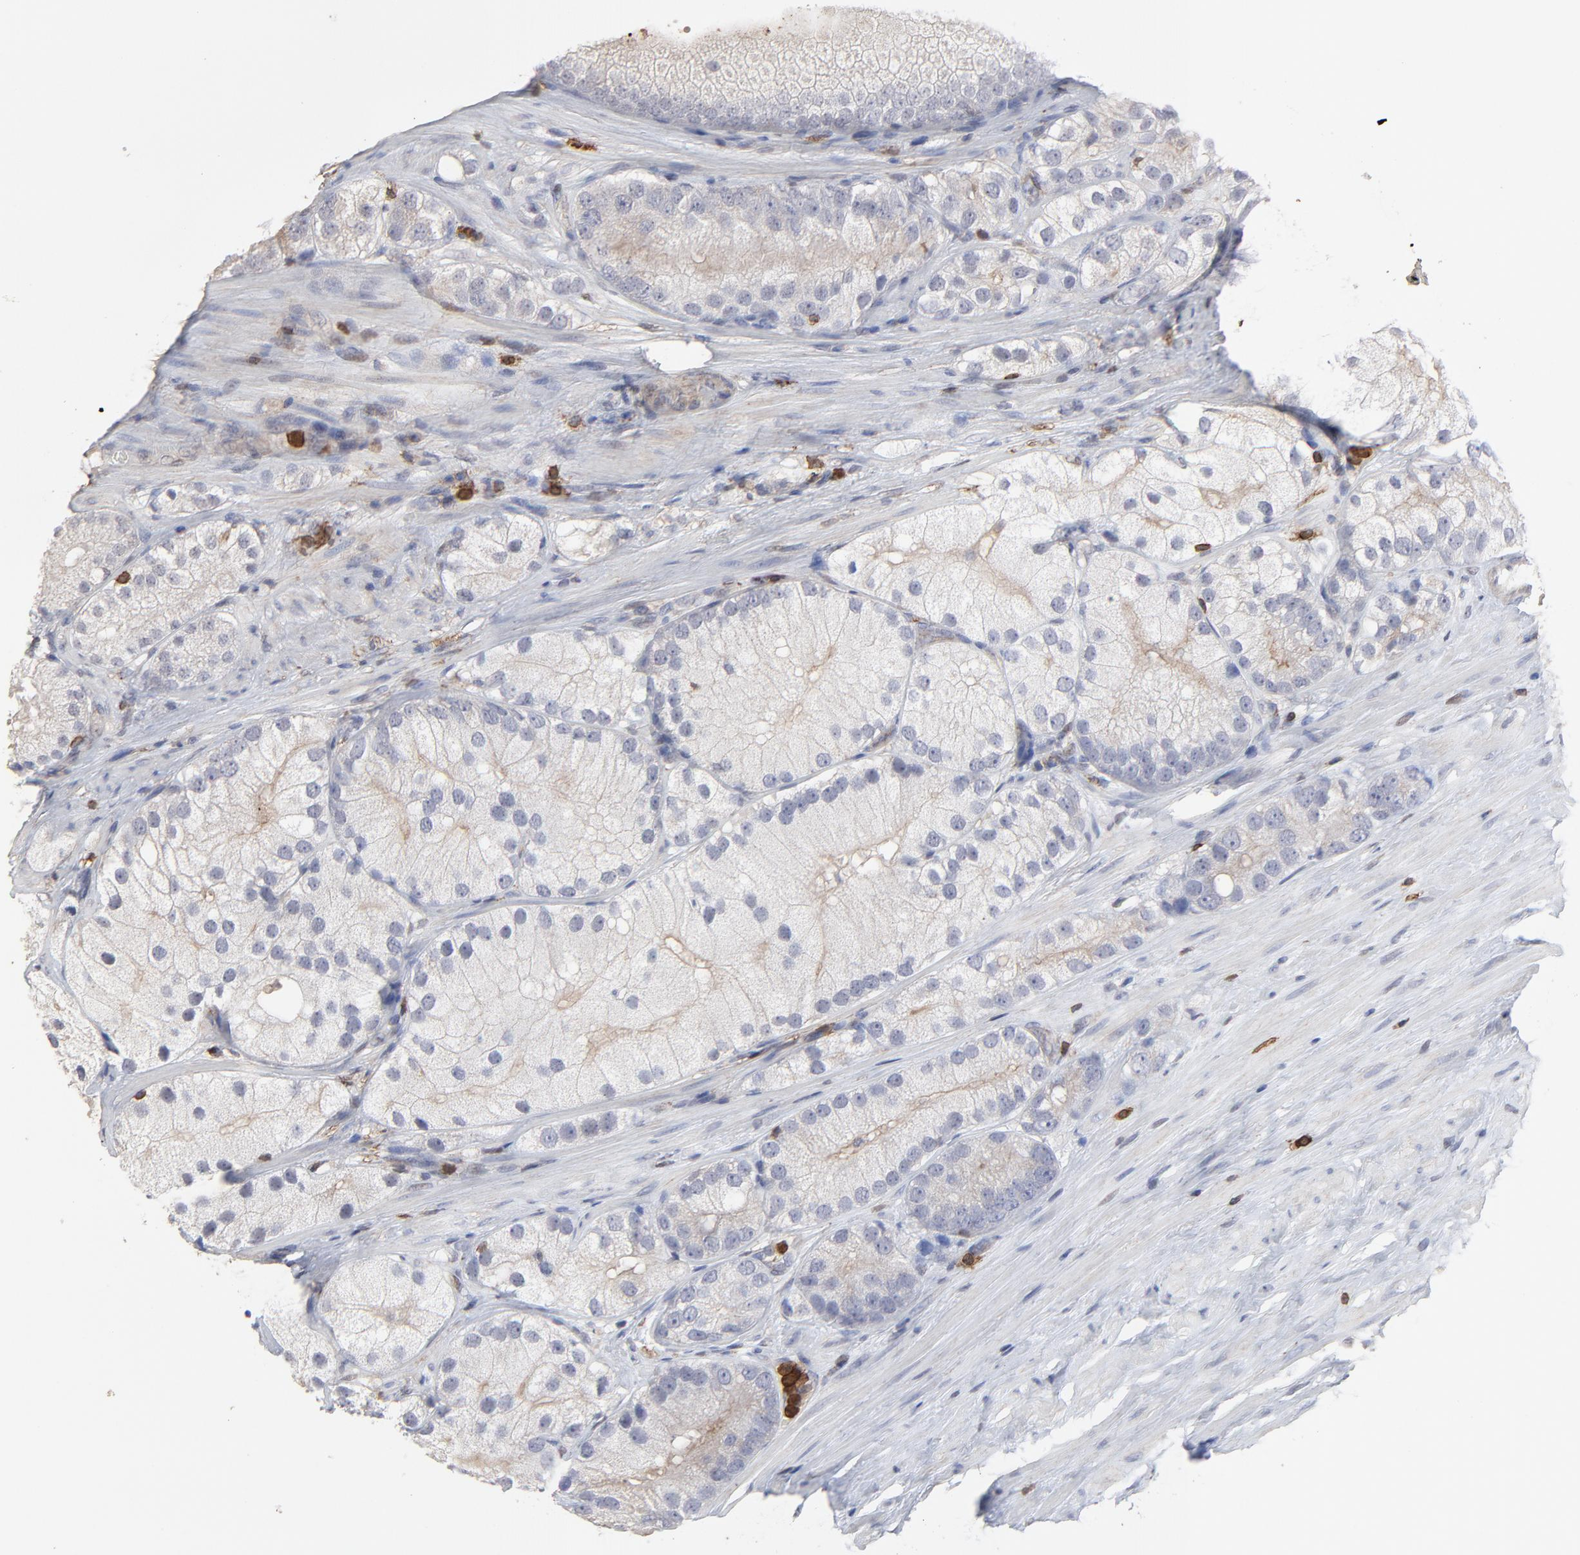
{"staining": {"intensity": "weak", "quantity": "<25%", "location": "cytoplasmic/membranous"}, "tissue": "prostate cancer", "cell_type": "Tumor cells", "image_type": "cancer", "snomed": [{"axis": "morphology", "description": "Adenocarcinoma, Low grade"}, {"axis": "topography", "description": "Prostate"}], "caption": "Protein analysis of prostate cancer (adenocarcinoma (low-grade)) displays no significant expression in tumor cells.", "gene": "SLC6A14", "patient": {"sex": "male", "age": 69}}